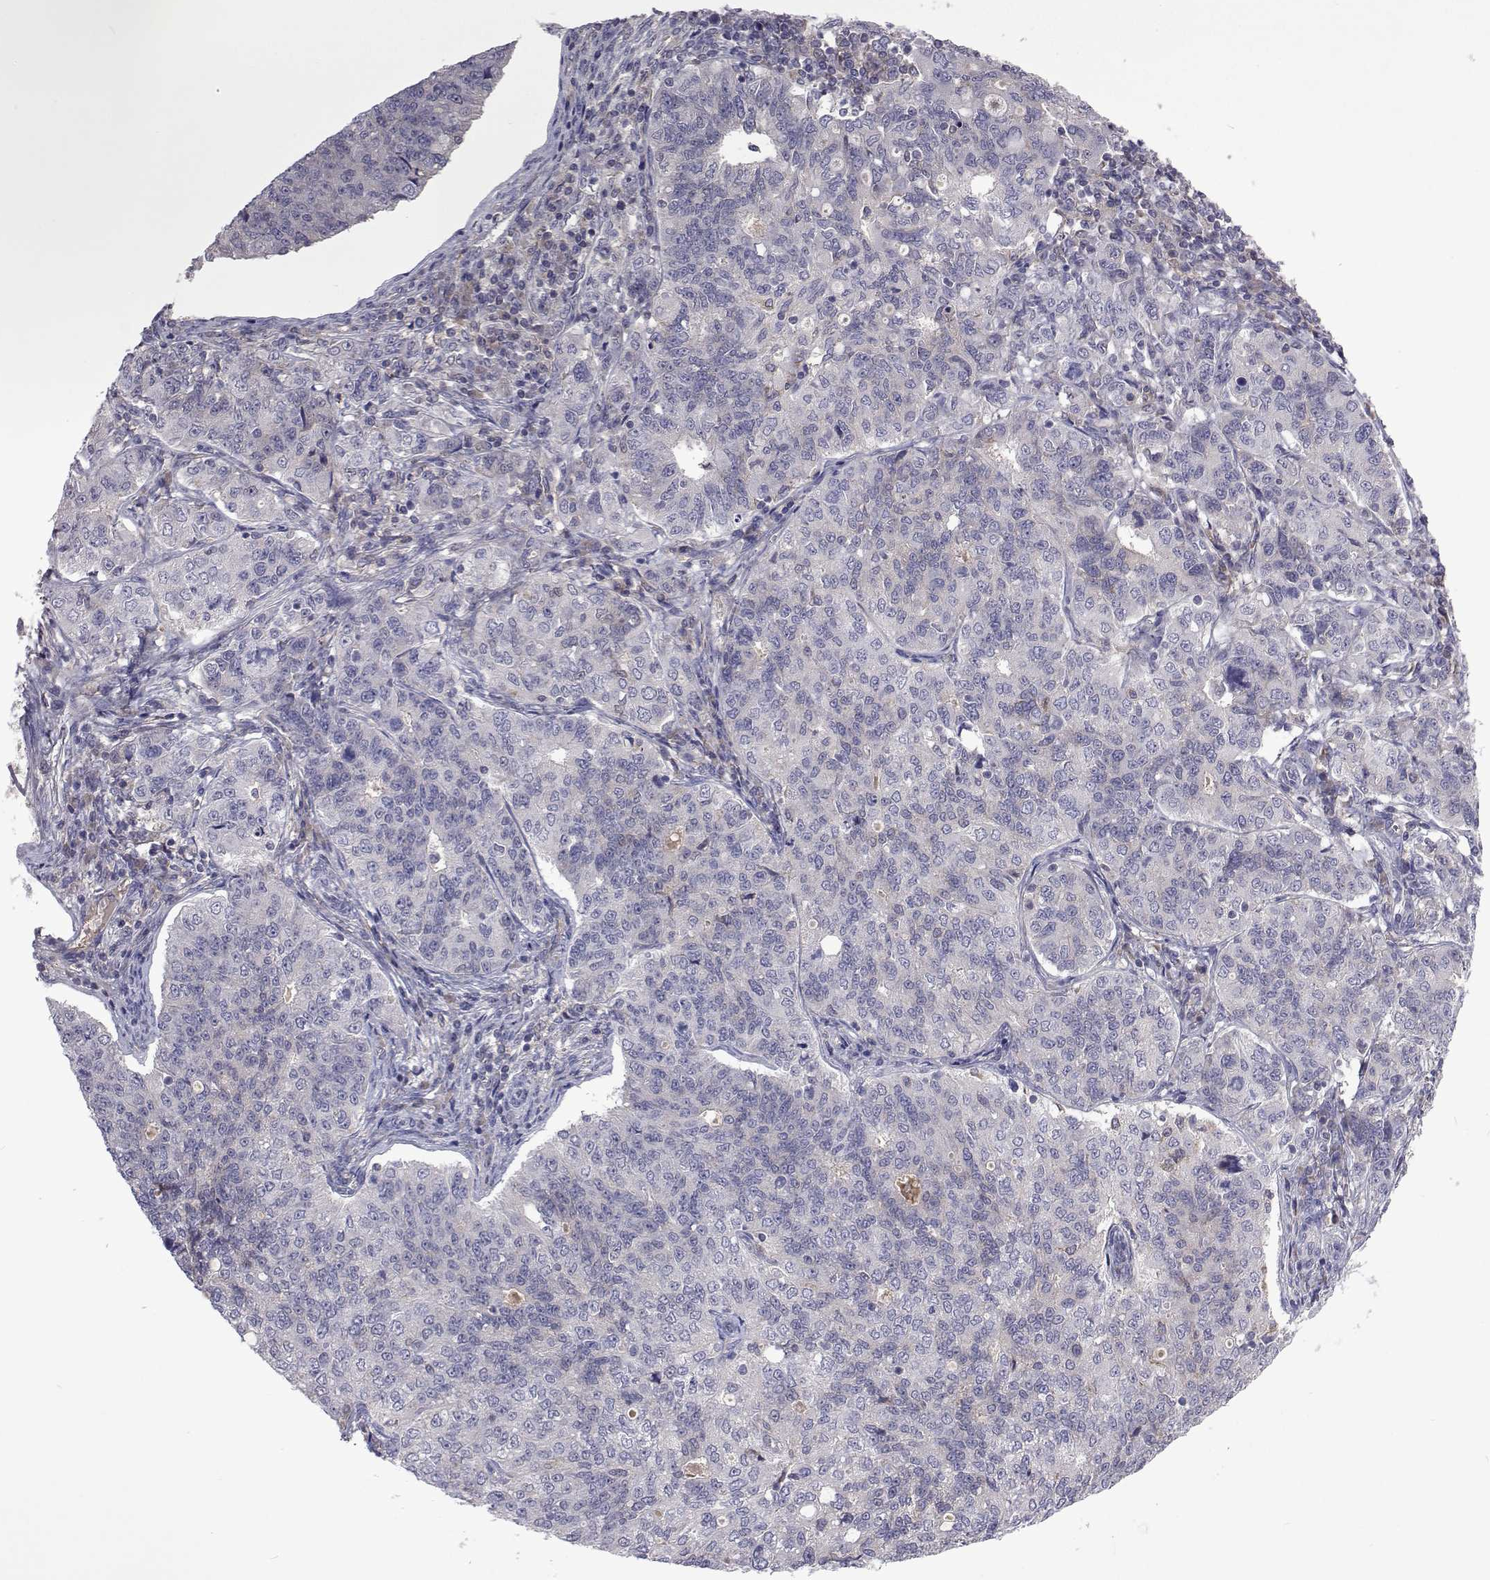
{"staining": {"intensity": "negative", "quantity": "none", "location": "none"}, "tissue": "endometrial cancer", "cell_type": "Tumor cells", "image_type": "cancer", "snomed": [{"axis": "morphology", "description": "Adenocarcinoma, NOS"}, {"axis": "topography", "description": "Endometrium"}], "caption": "Immunohistochemical staining of human endometrial cancer (adenocarcinoma) exhibits no significant positivity in tumor cells.", "gene": "TCF15", "patient": {"sex": "female", "age": 43}}